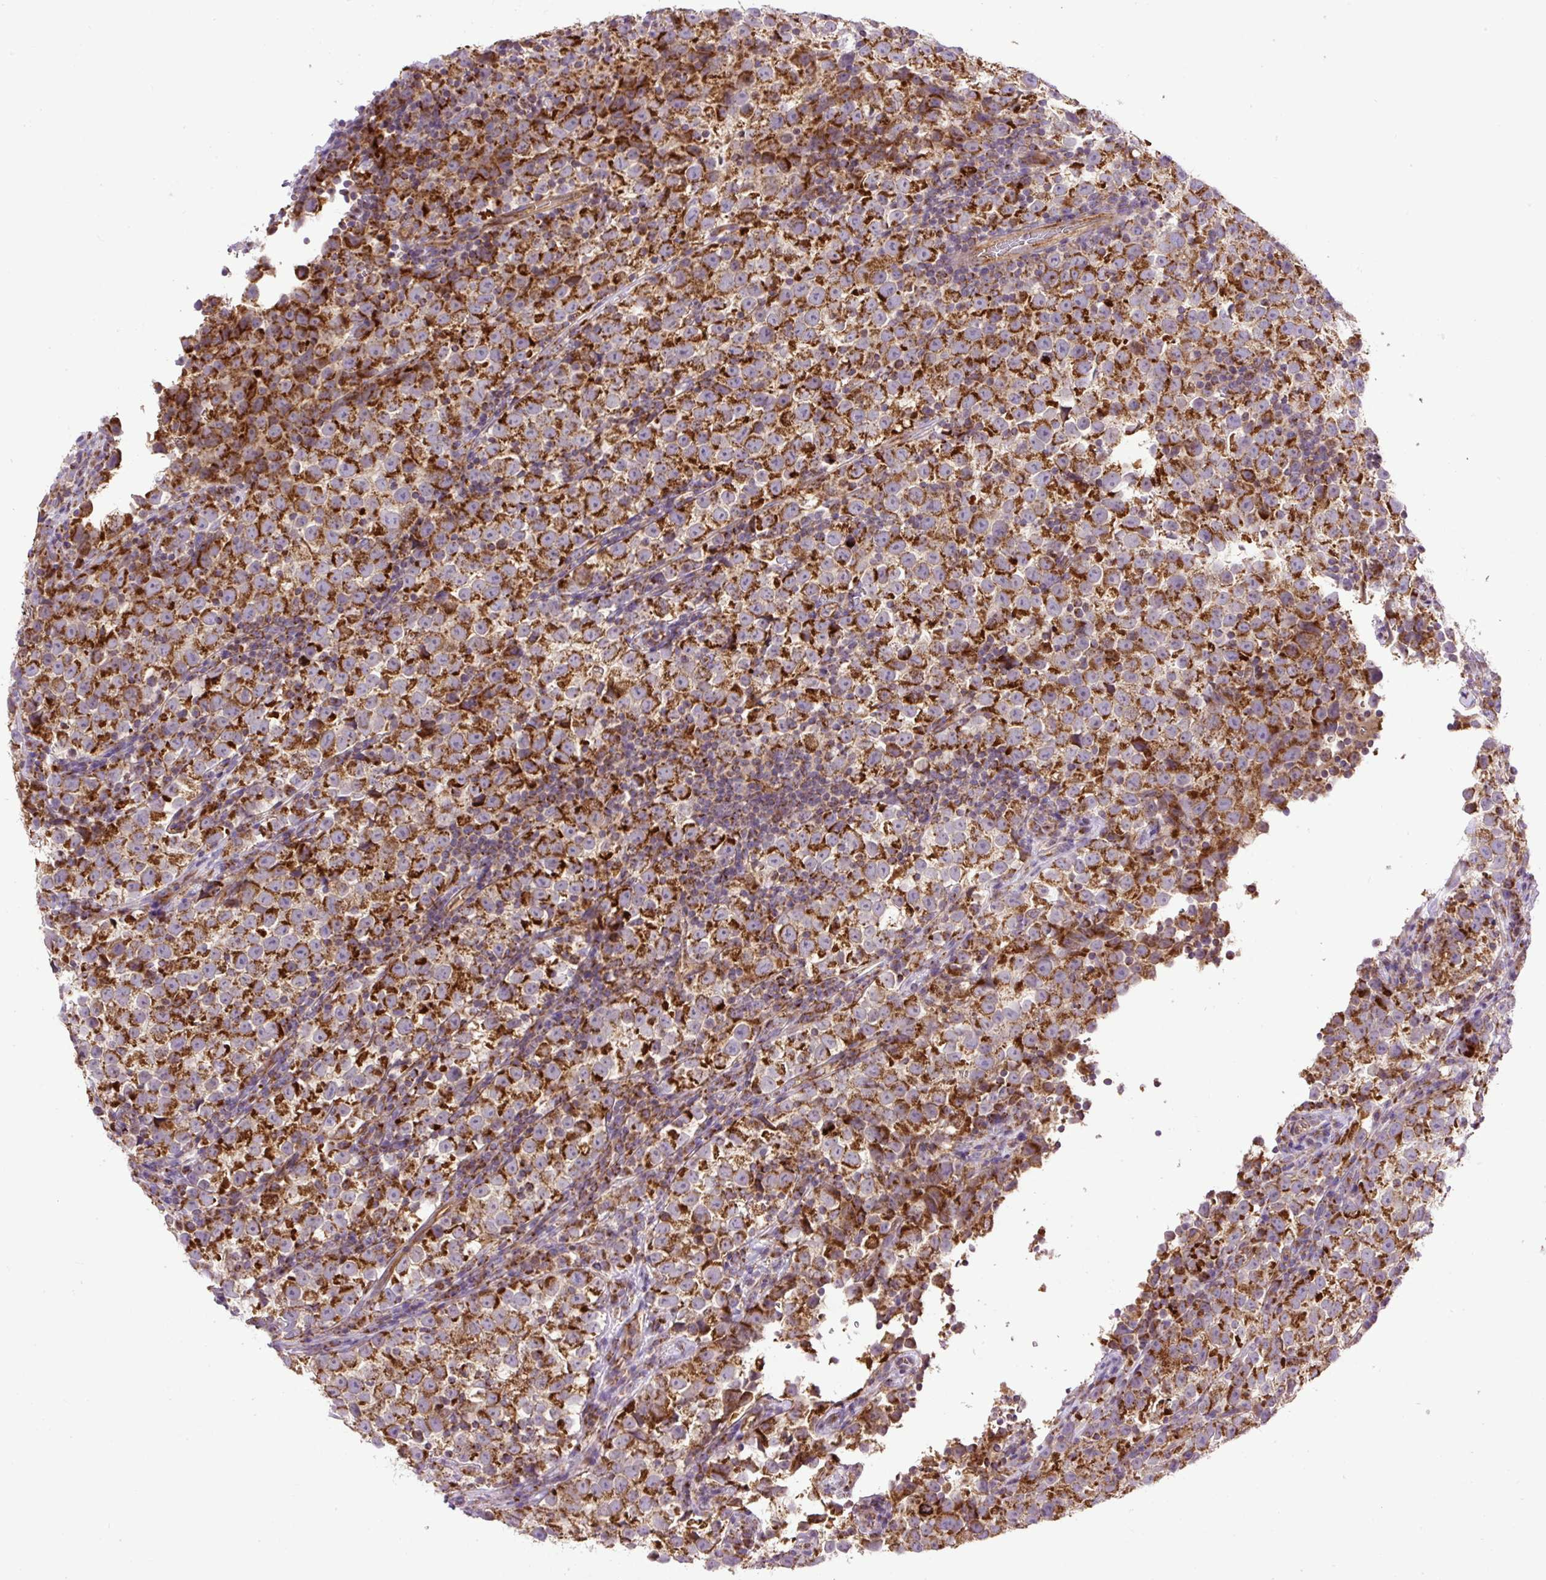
{"staining": {"intensity": "strong", "quantity": ">75%", "location": "cytoplasmic/membranous"}, "tissue": "testis cancer", "cell_type": "Tumor cells", "image_type": "cancer", "snomed": [{"axis": "morphology", "description": "Normal tissue, NOS"}, {"axis": "morphology", "description": "Seminoma, NOS"}, {"axis": "topography", "description": "Testis"}], "caption": "A brown stain highlights strong cytoplasmic/membranous staining of a protein in testis cancer tumor cells.", "gene": "ZNF547", "patient": {"sex": "male", "age": 43}}